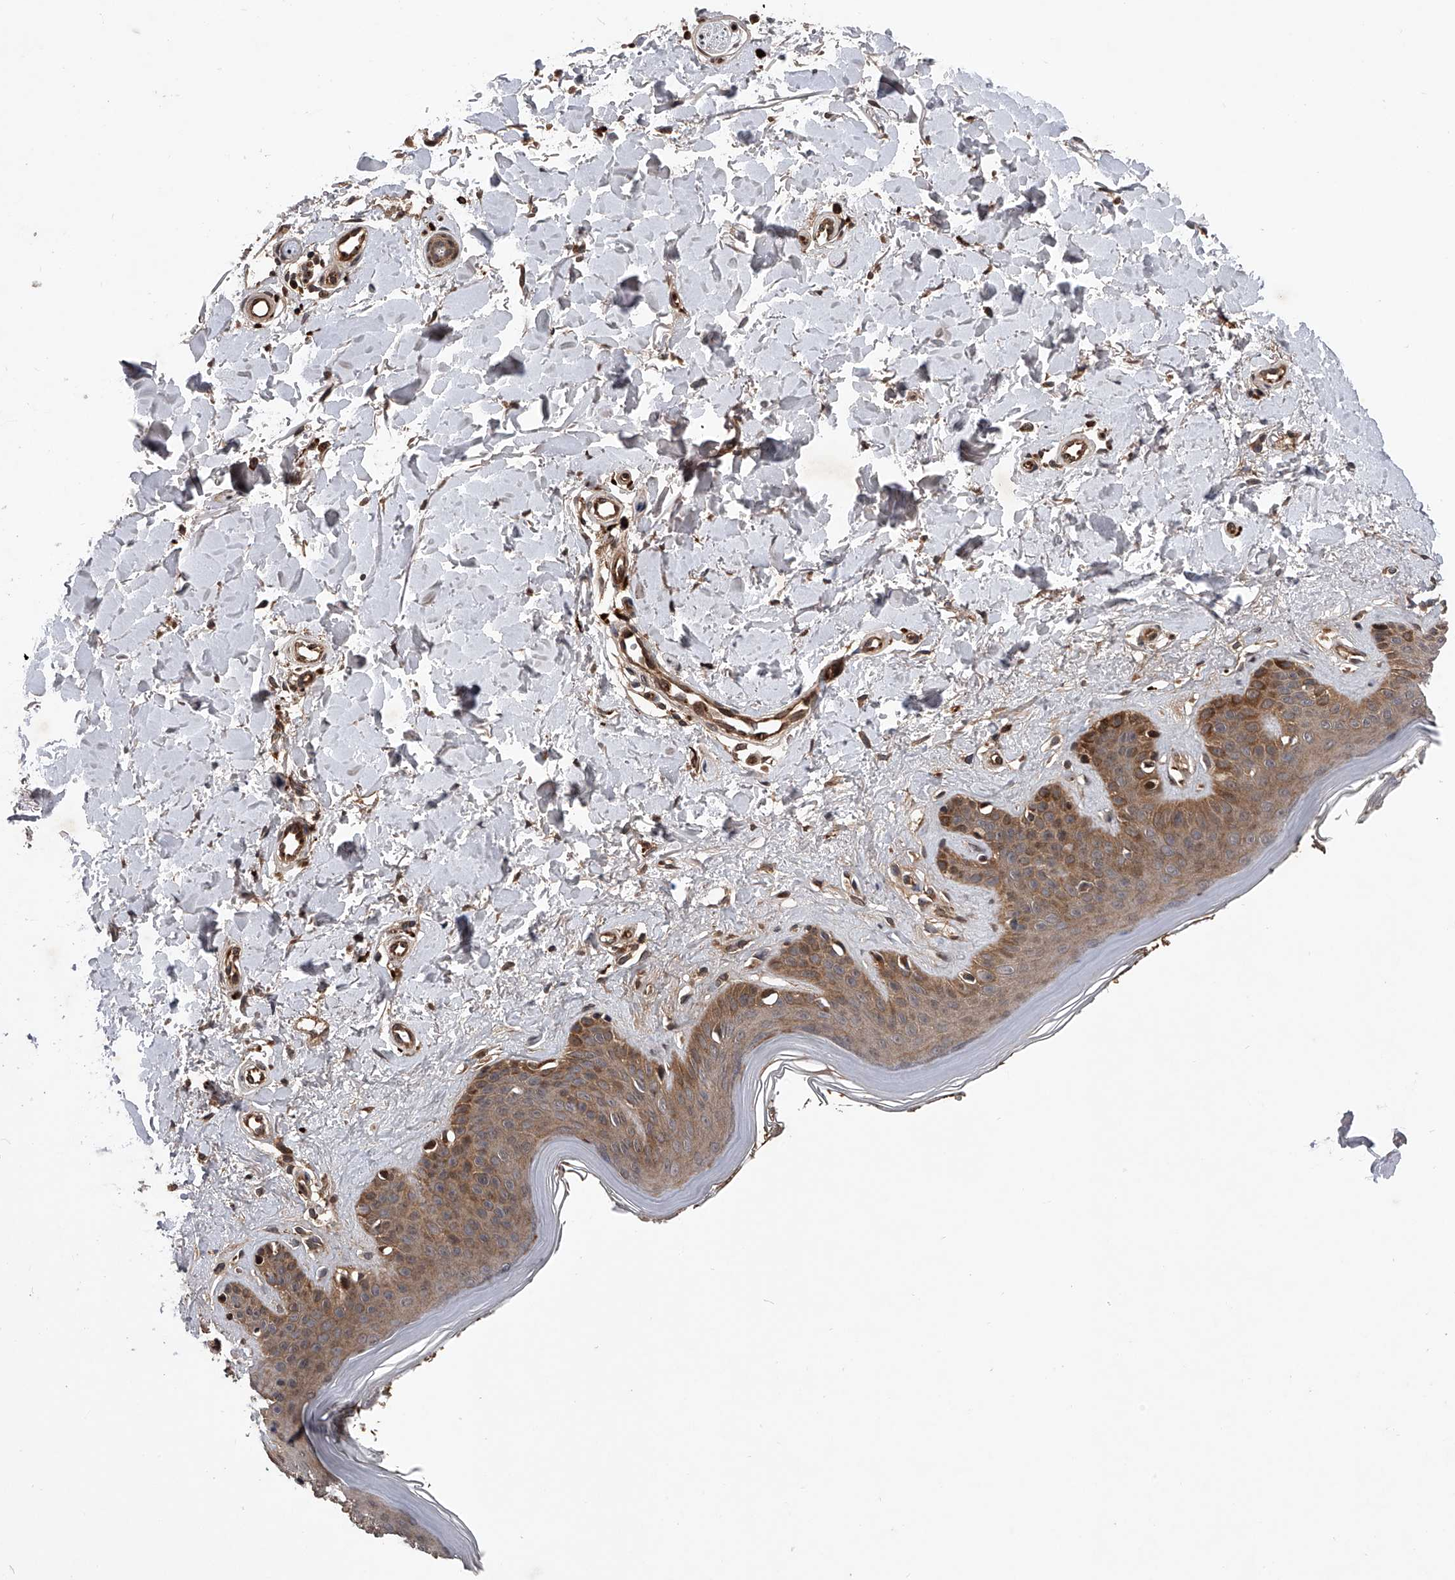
{"staining": {"intensity": "moderate", "quantity": ">75%", "location": "cytoplasmic/membranous"}, "tissue": "skin", "cell_type": "Fibroblasts", "image_type": "normal", "snomed": [{"axis": "morphology", "description": "Normal tissue, NOS"}, {"axis": "topography", "description": "Skin"}], "caption": "Immunohistochemical staining of benign human skin exhibits moderate cytoplasmic/membranous protein staining in approximately >75% of fibroblasts.", "gene": "MAP3K11", "patient": {"sex": "female", "age": 64}}